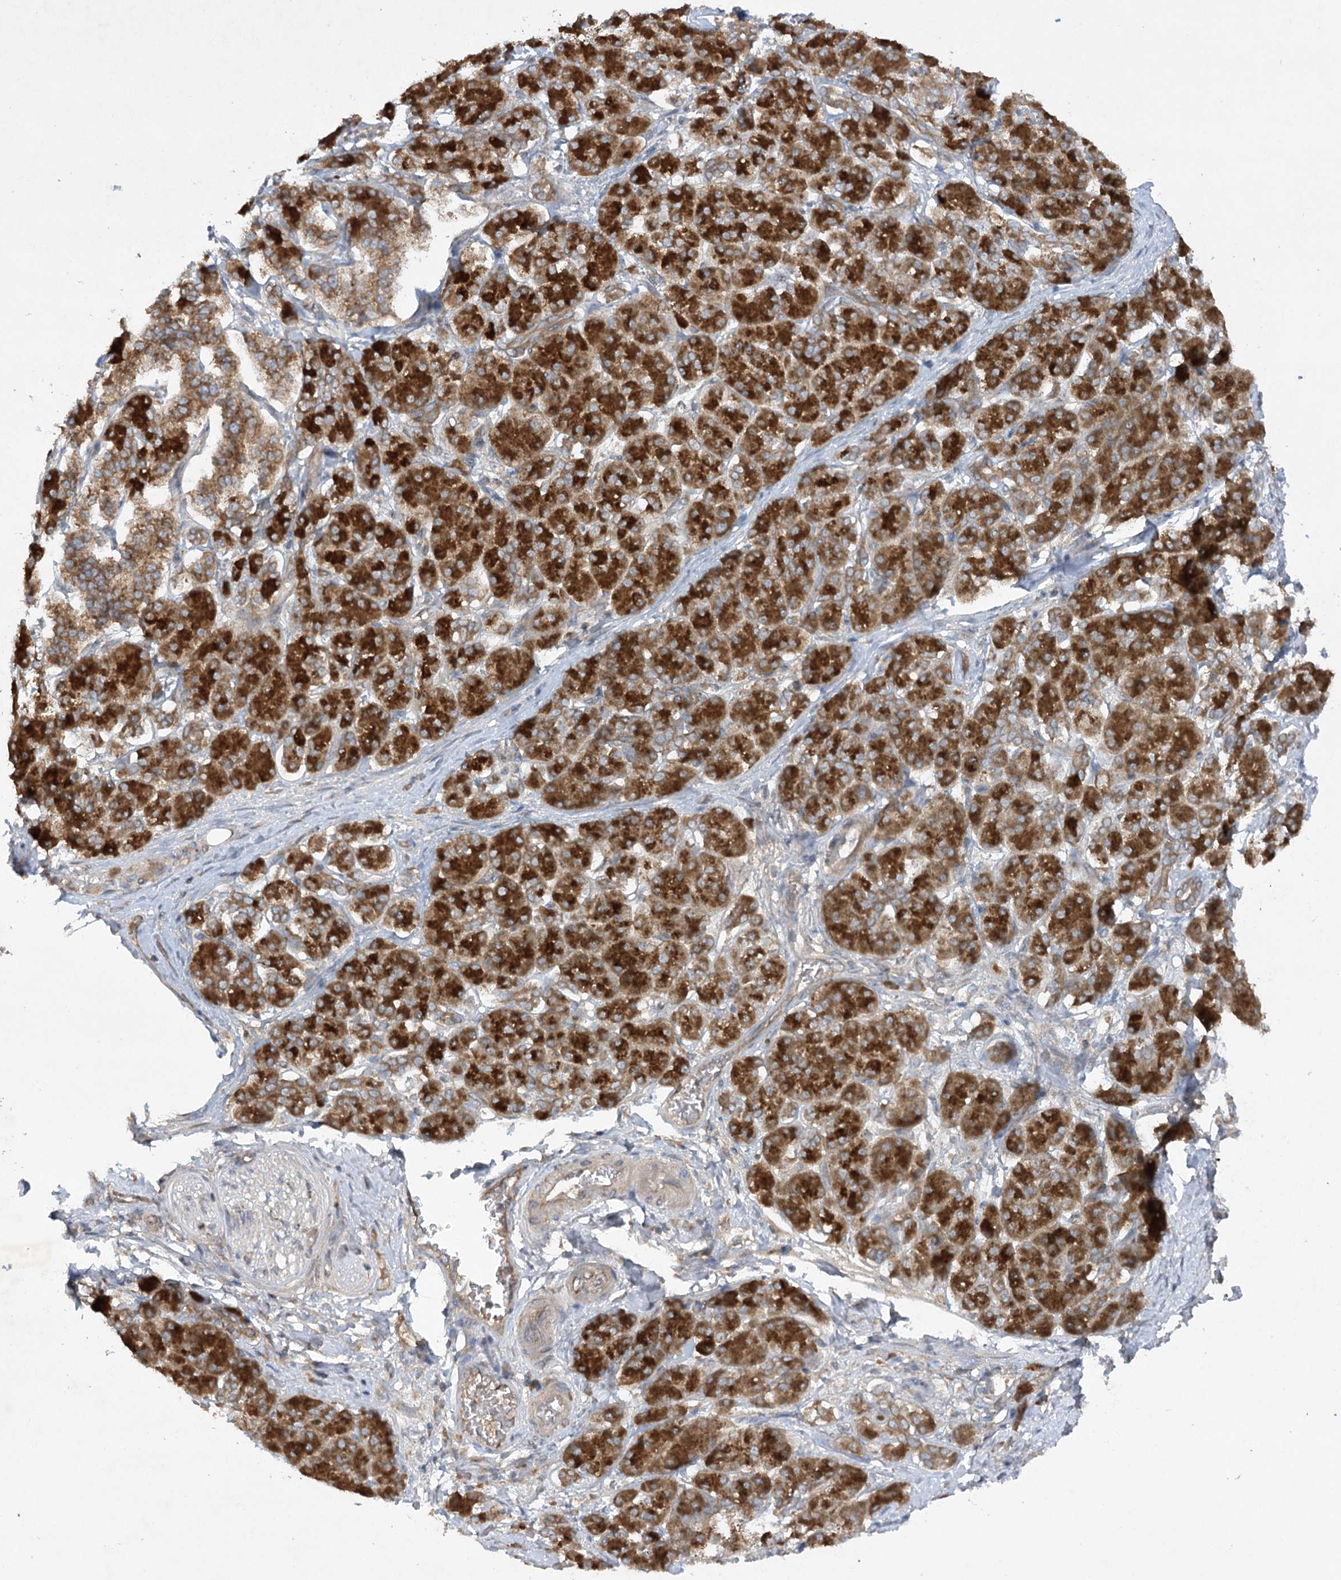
{"staining": {"intensity": "strong", "quantity": ">75%", "location": "cytoplasmic/membranous"}, "tissue": "pancreatic cancer", "cell_type": "Tumor cells", "image_type": "cancer", "snomed": [{"axis": "morphology", "description": "Adenocarcinoma, NOS"}, {"axis": "topography", "description": "Pancreas"}], "caption": "The micrograph displays immunohistochemical staining of adenocarcinoma (pancreatic). There is strong cytoplasmic/membranous positivity is identified in approximately >75% of tumor cells.", "gene": "TRAF3IP1", "patient": {"sex": "female", "age": 61}}